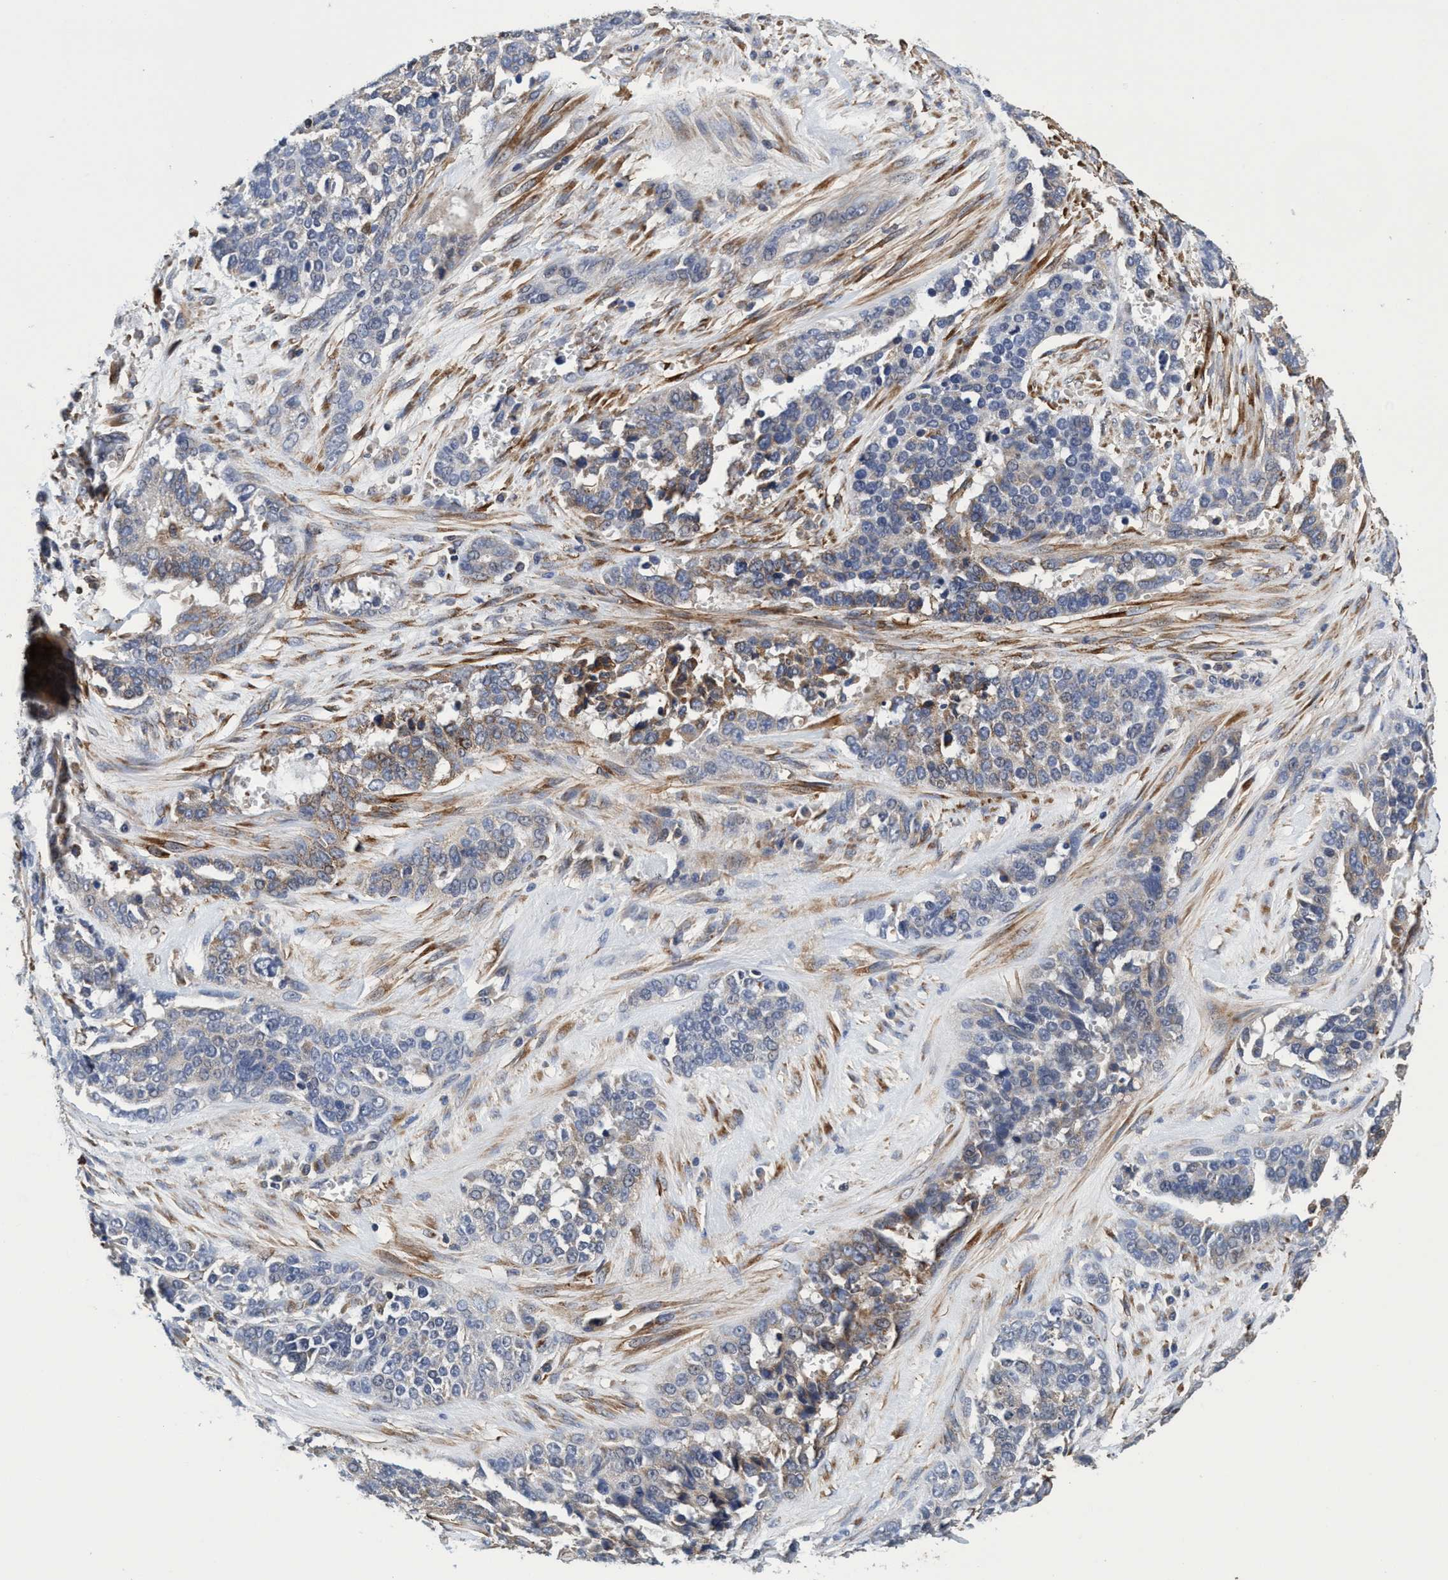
{"staining": {"intensity": "weak", "quantity": "<25%", "location": "cytoplasmic/membranous"}, "tissue": "ovarian cancer", "cell_type": "Tumor cells", "image_type": "cancer", "snomed": [{"axis": "morphology", "description": "Cystadenocarcinoma, serous, NOS"}, {"axis": "topography", "description": "Ovary"}], "caption": "This image is of ovarian cancer stained with IHC to label a protein in brown with the nuclei are counter-stained blue. There is no staining in tumor cells.", "gene": "CALCOCO2", "patient": {"sex": "female", "age": 44}}